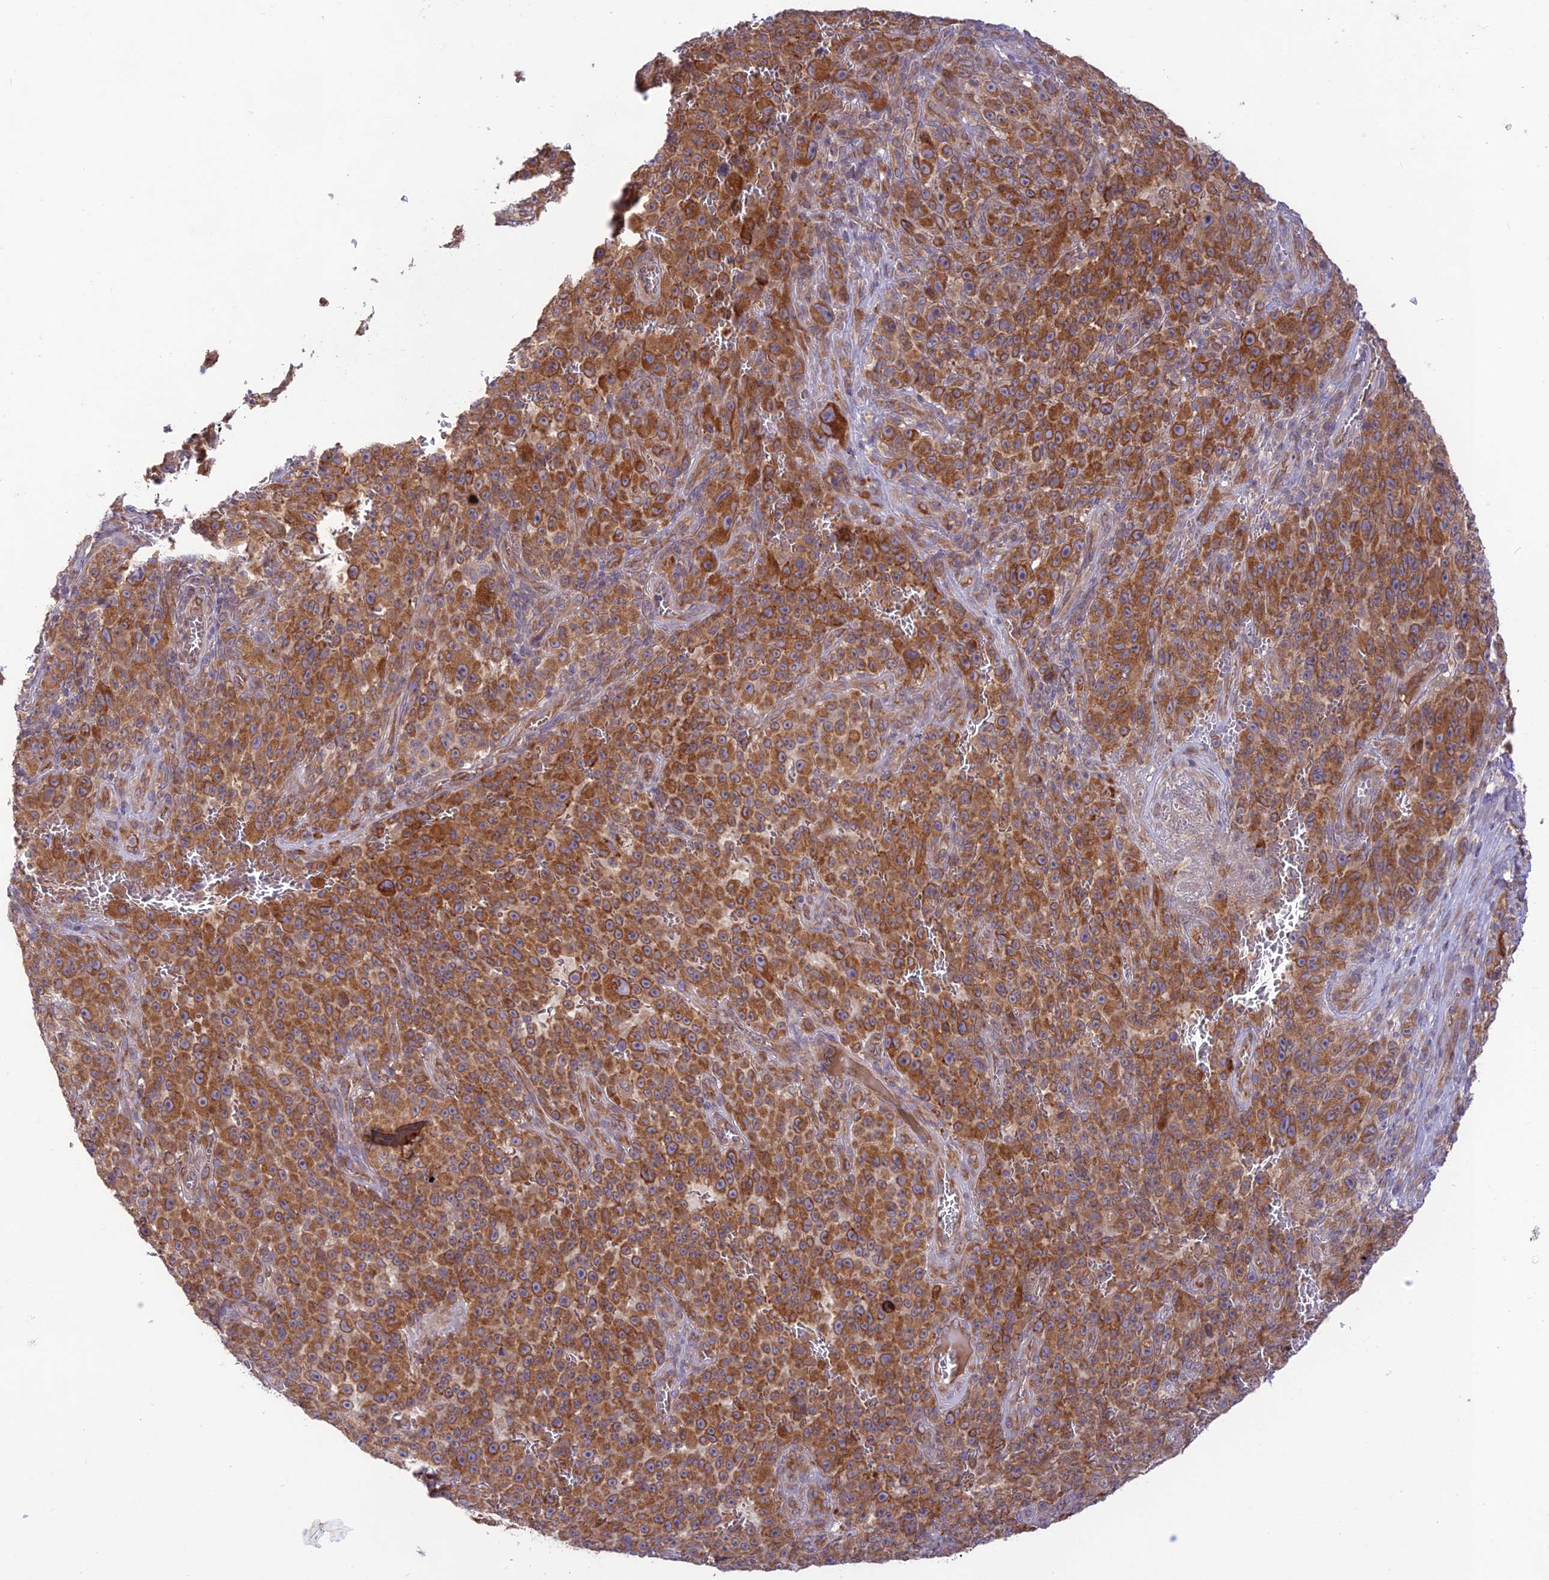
{"staining": {"intensity": "moderate", "quantity": ">75%", "location": "cytoplasmic/membranous"}, "tissue": "melanoma", "cell_type": "Tumor cells", "image_type": "cancer", "snomed": [{"axis": "morphology", "description": "Malignant melanoma, NOS"}, {"axis": "topography", "description": "Skin"}], "caption": "A brown stain labels moderate cytoplasmic/membranous positivity of a protein in human malignant melanoma tumor cells.", "gene": "TMEM259", "patient": {"sex": "female", "age": 82}}